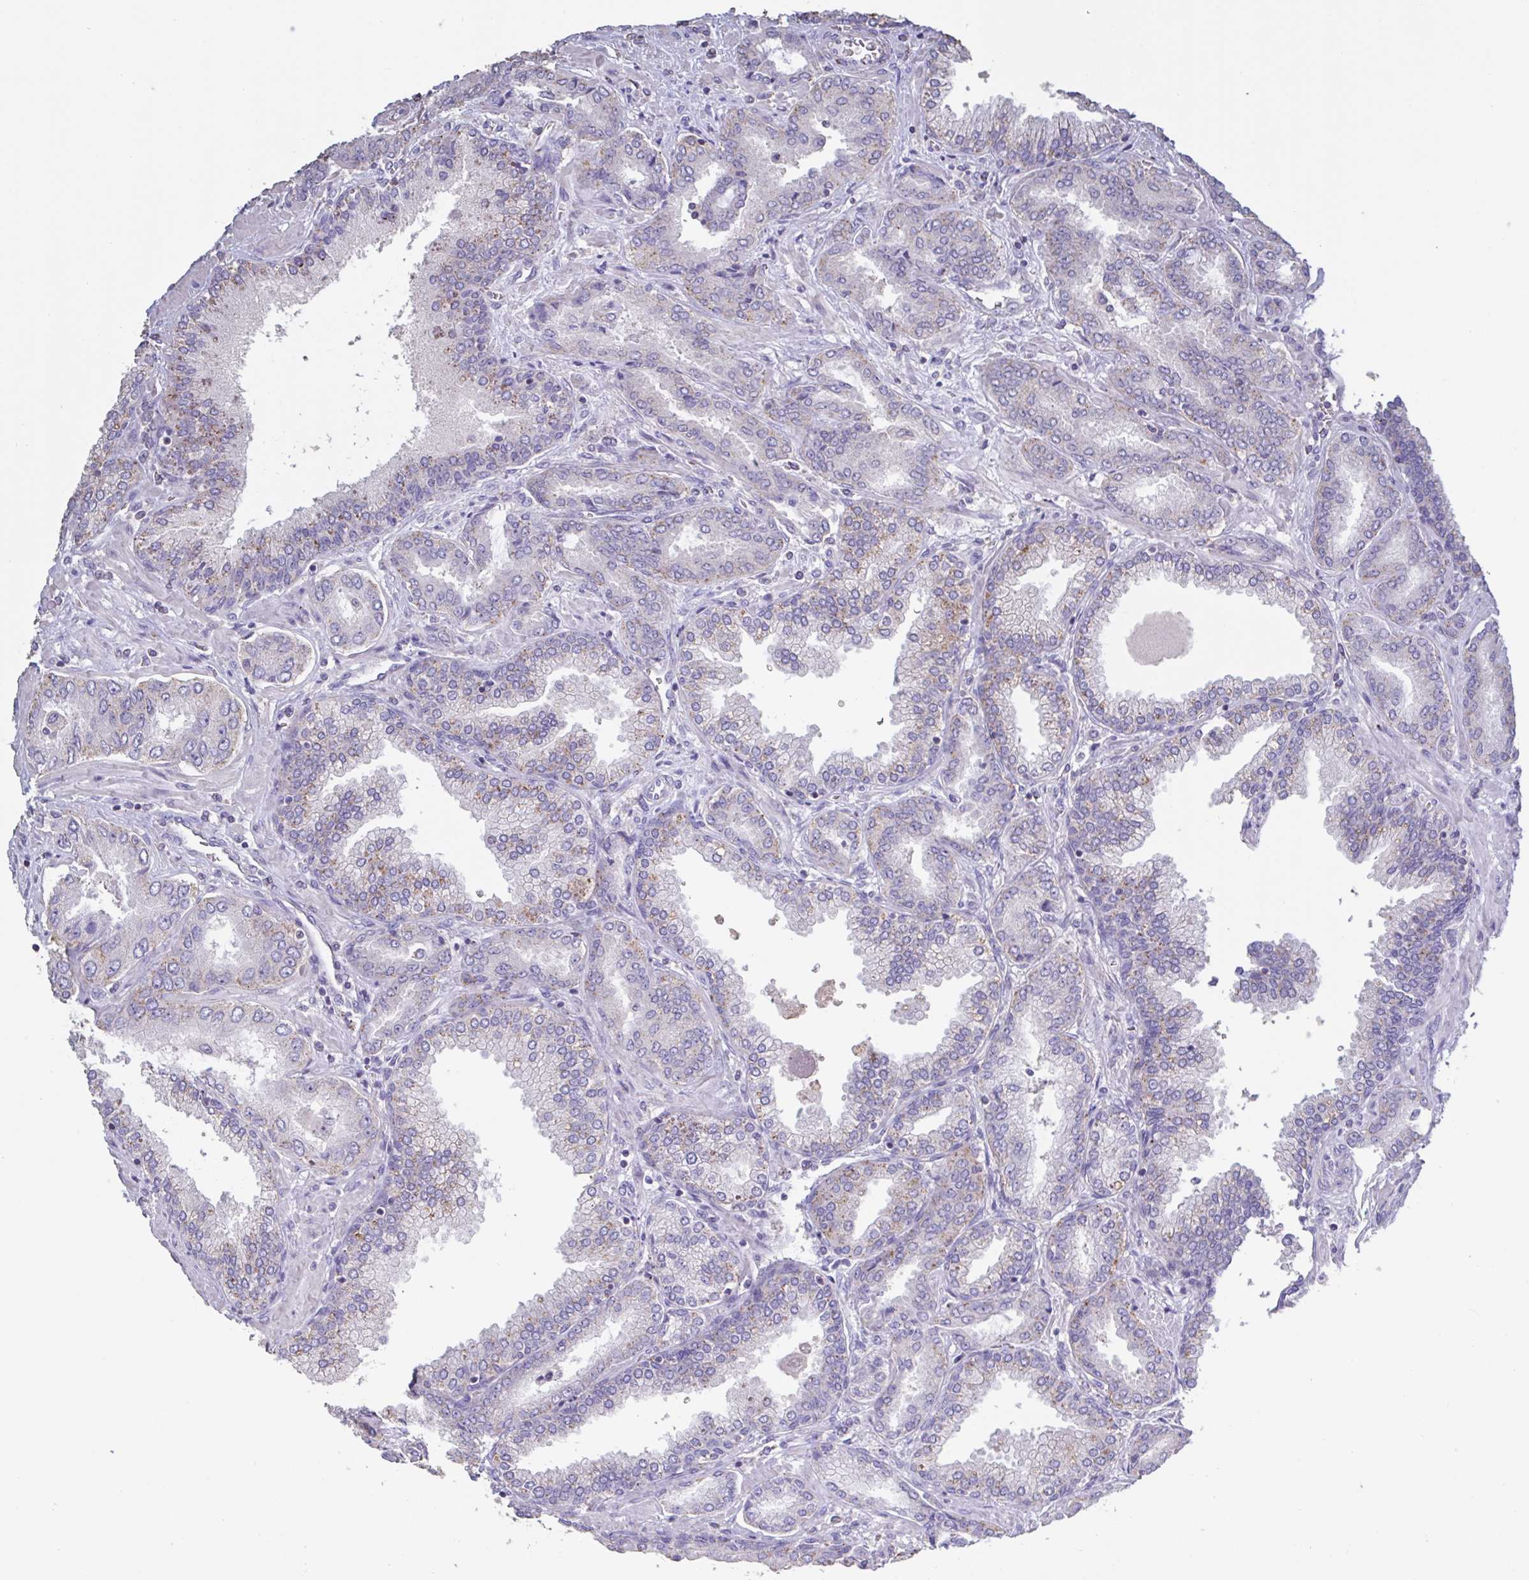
{"staining": {"intensity": "negative", "quantity": "none", "location": "none"}, "tissue": "prostate cancer", "cell_type": "Tumor cells", "image_type": "cancer", "snomed": [{"axis": "morphology", "description": "Adenocarcinoma, High grade"}, {"axis": "topography", "description": "Prostate"}], "caption": "Prostate high-grade adenocarcinoma was stained to show a protein in brown. There is no significant expression in tumor cells. Nuclei are stained in blue.", "gene": "CHMP5", "patient": {"sex": "male", "age": 72}}